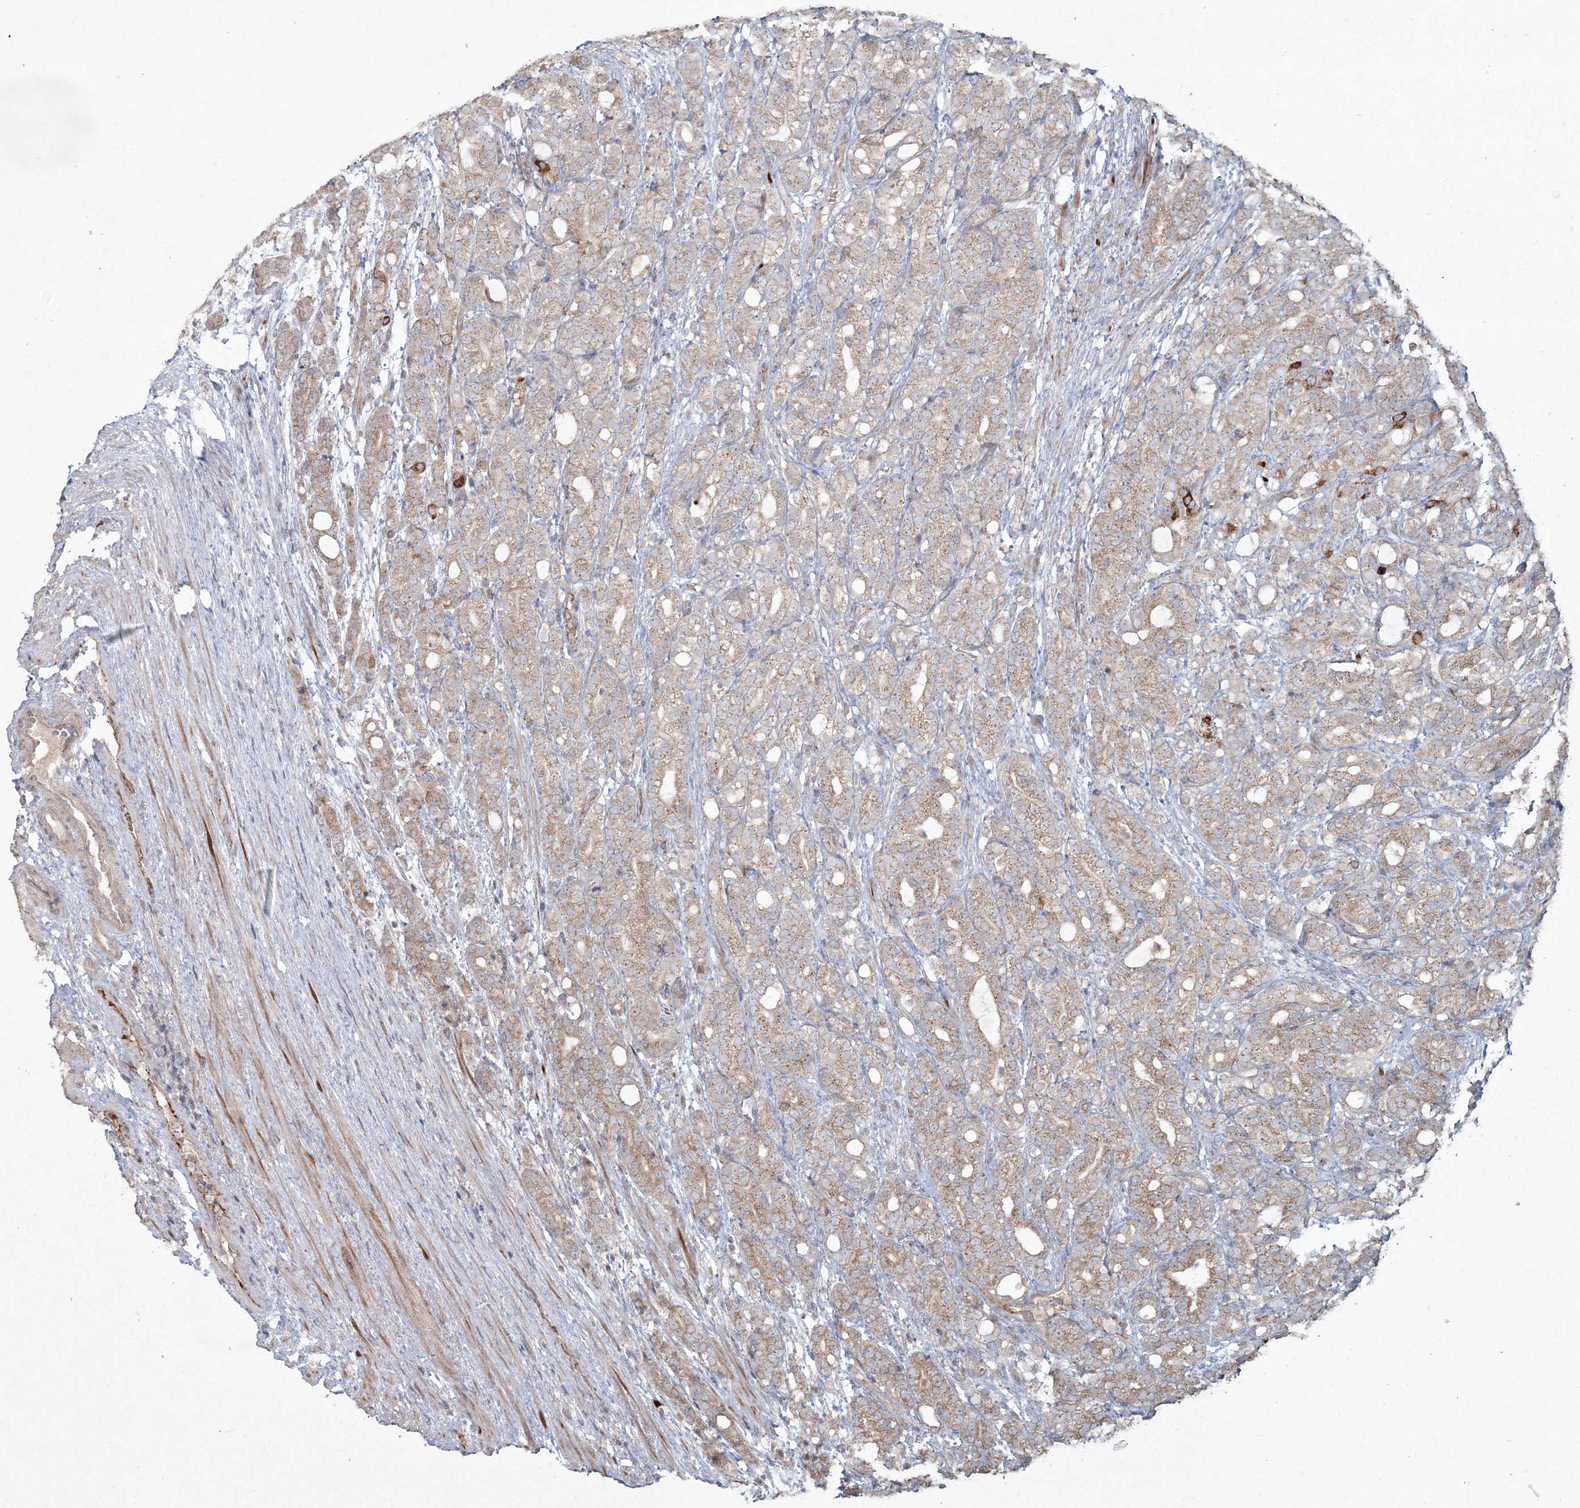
{"staining": {"intensity": "weak", "quantity": "25%-75%", "location": "cytoplasmic/membranous"}, "tissue": "prostate cancer", "cell_type": "Tumor cells", "image_type": "cancer", "snomed": [{"axis": "morphology", "description": "Adenocarcinoma, High grade"}, {"axis": "topography", "description": "Prostate"}], "caption": "Immunohistochemistry (IHC) (DAB) staining of prostate cancer shows weak cytoplasmic/membranous protein positivity in about 25%-75% of tumor cells. (DAB (3,3'-diaminobenzidine) = brown stain, brightfield microscopy at high magnification).", "gene": "ANAPC16", "patient": {"sex": "male", "age": 57}}